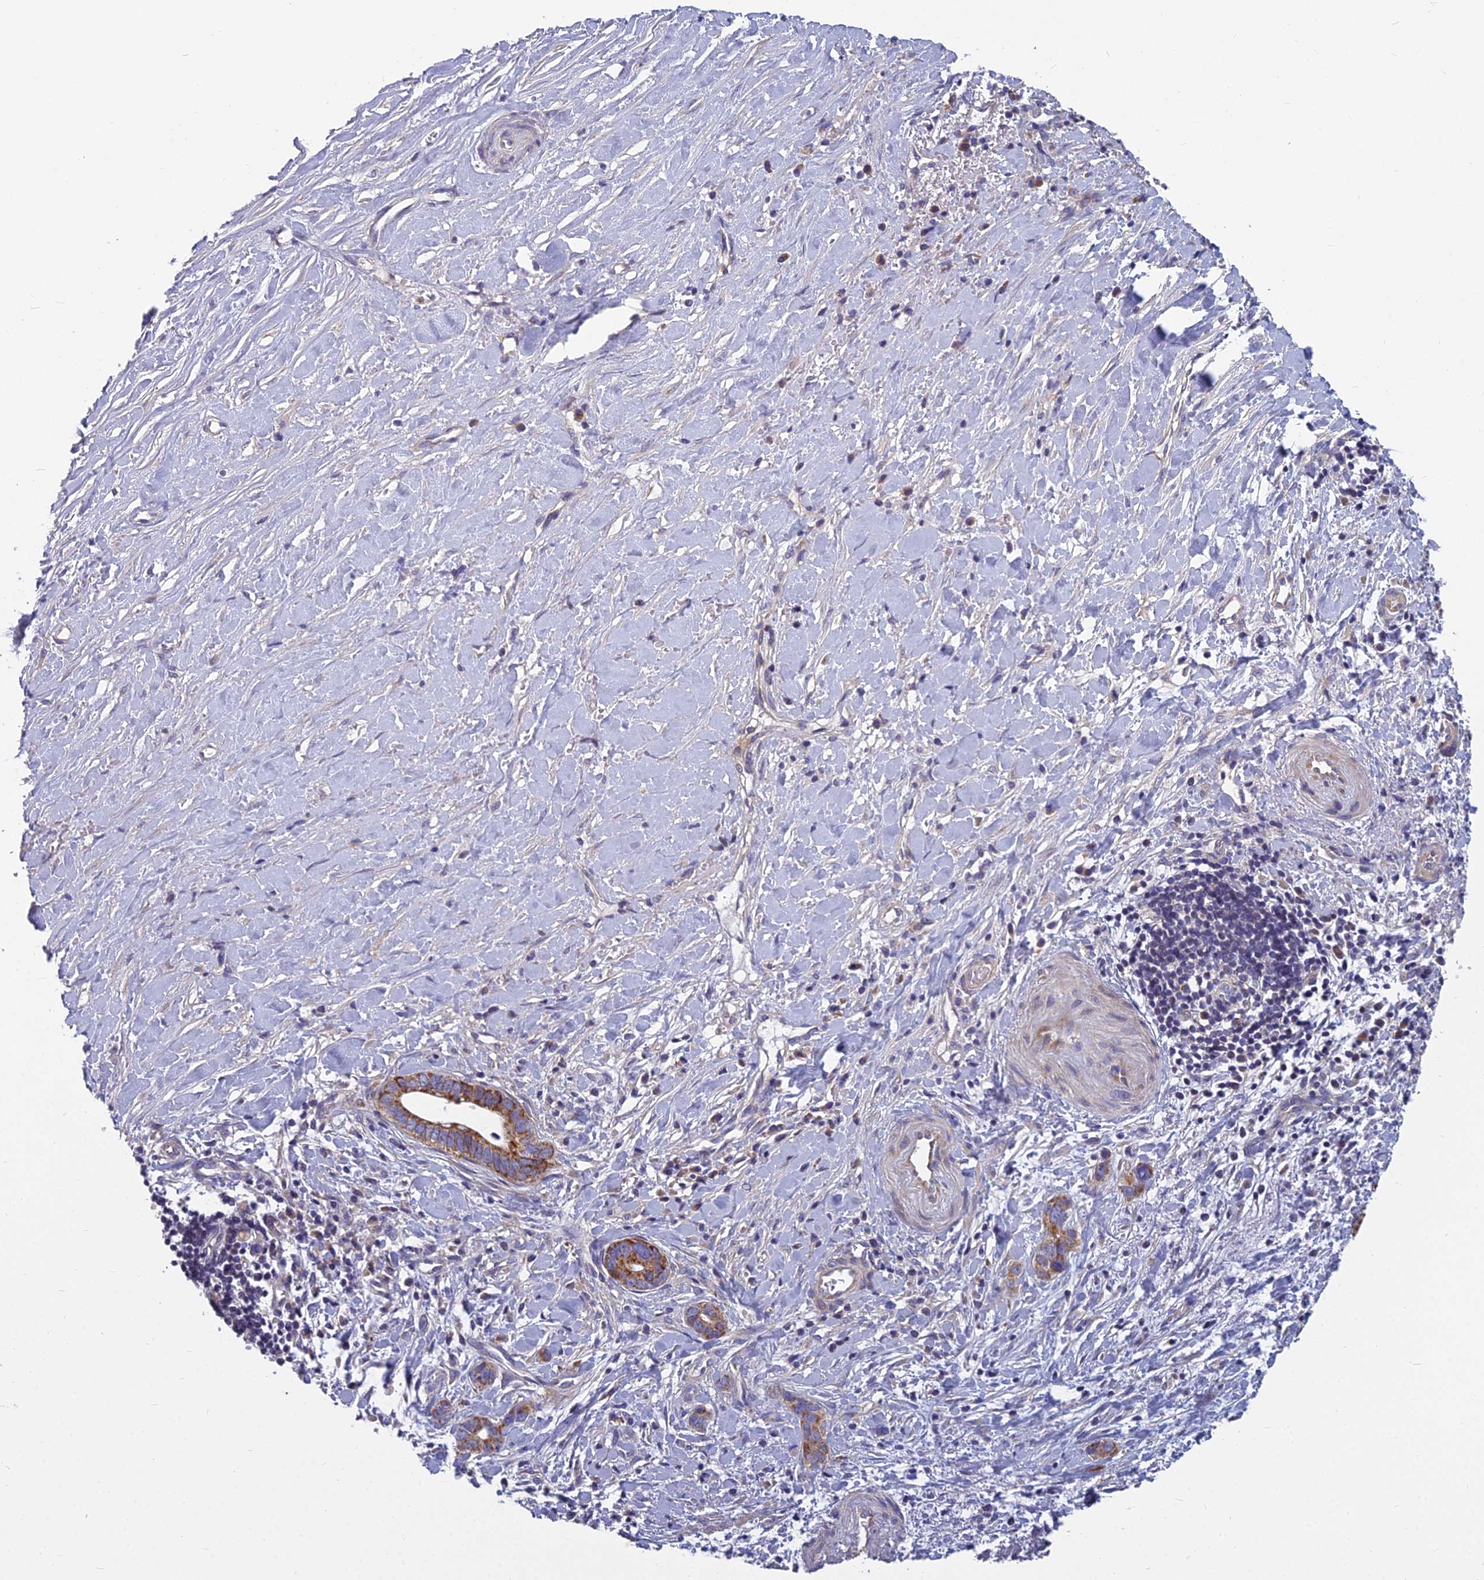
{"staining": {"intensity": "moderate", "quantity": ">75%", "location": "cytoplasmic/membranous"}, "tissue": "liver cancer", "cell_type": "Tumor cells", "image_type": "cancer", "snomed": [{"axis": "morphology", "description": "Cholangiocarcinoma"}, {"axis": "topography", "description": "Liver"}], "caption": "Immunohistochemistry (IHC) image of human liver cancer (cholangiocarcinoma) stained for a protein (brown), which shows medium levels of moderate cytoplasmic/membranous positivity in approximately >75% of tumor cells.", "gene": "COX20", "patient": {"sex": "female", "age": 79}}